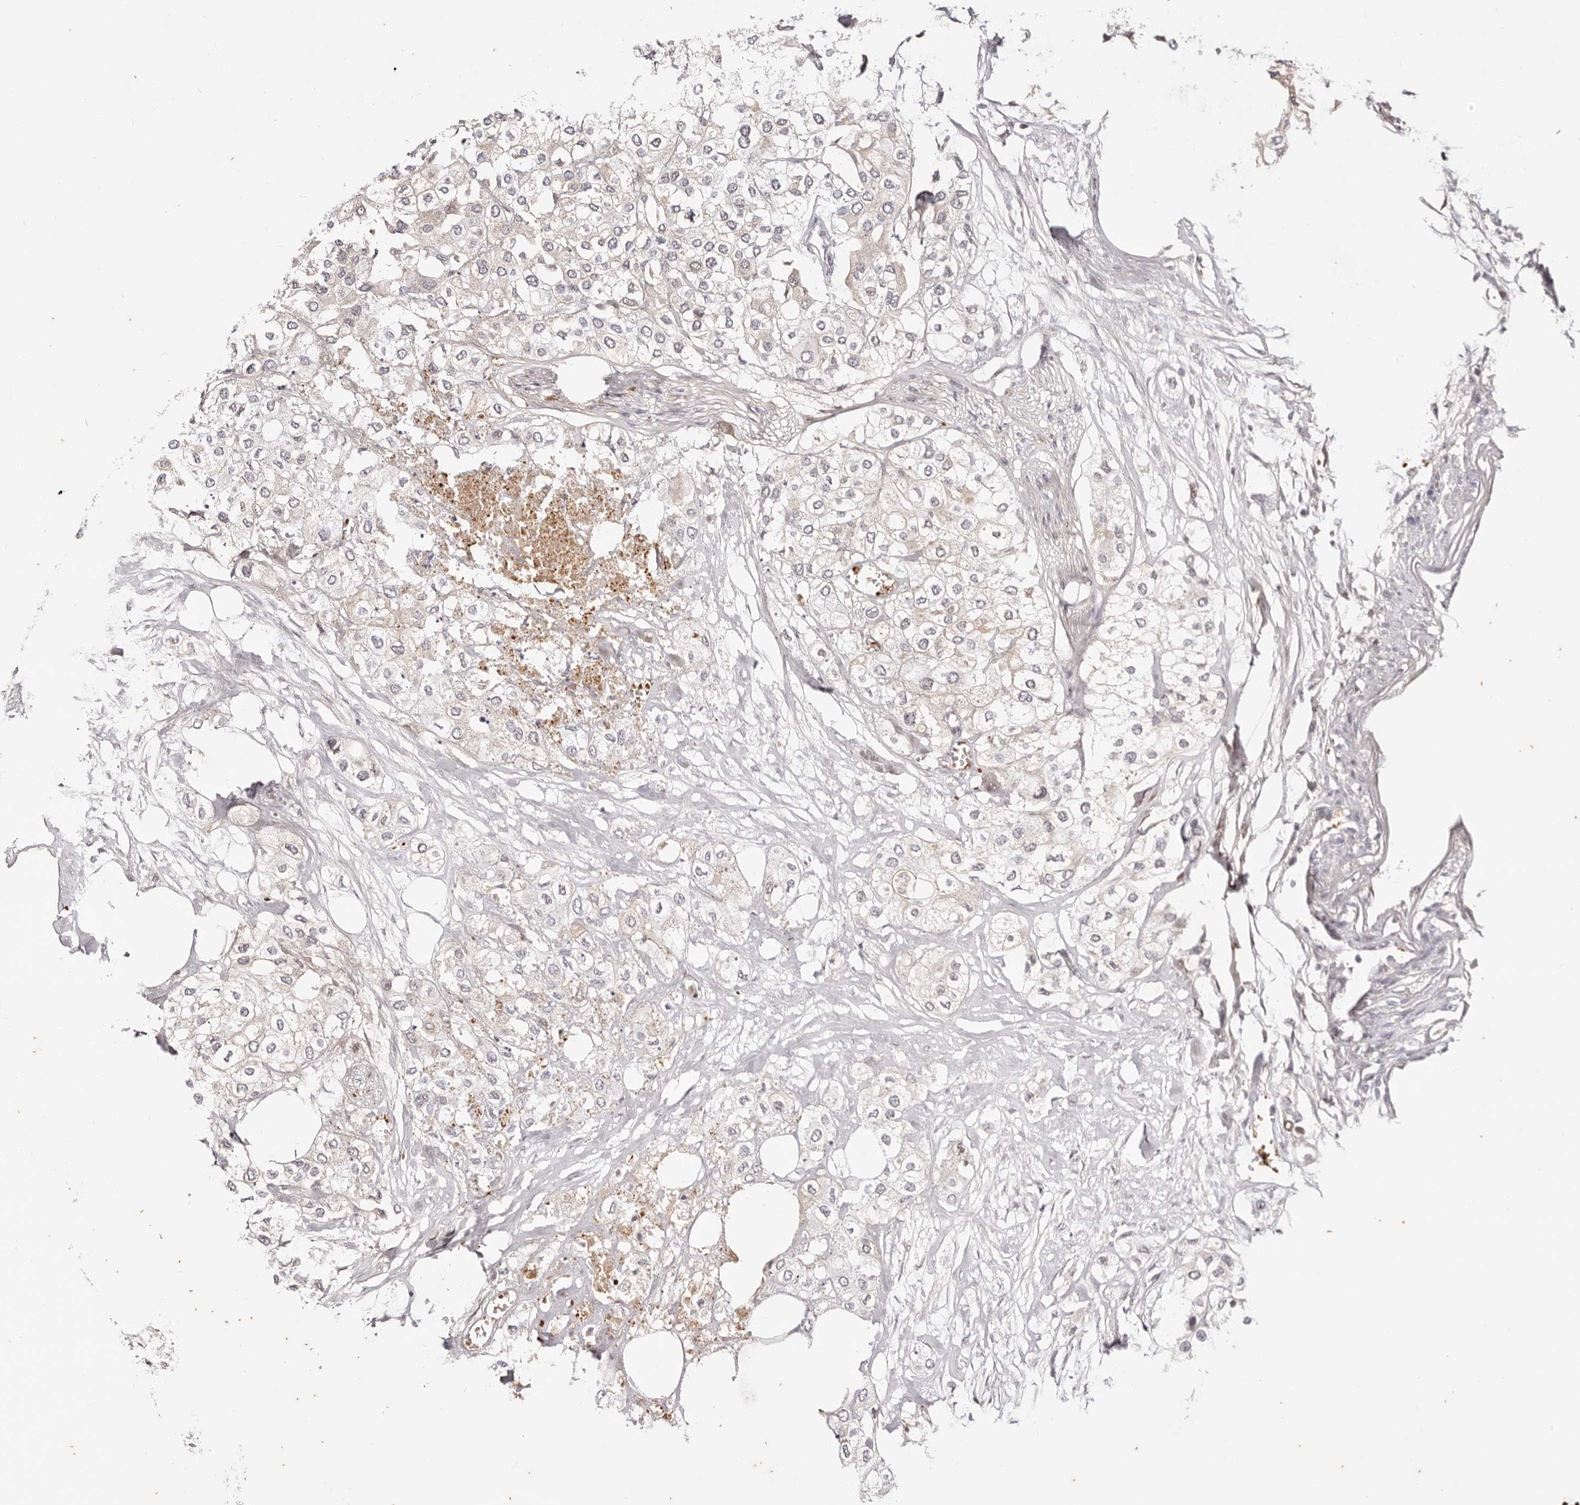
{"staining": {"intensity": "negative", "quantity": "none", "location": "none"}, "tissue": "urothelial cancer", "cell_type": "Tumor cells", "image_type": "cancer", "snomed": [{"axis": "morphology", "description": "Urothelial carcinoma, High grade"}, {"axis": "topography", "description": "Urinary bladder"}], "caption": "Urothelial cancer stained for a protein using immunohistochemistry (IHC) reveals no positivity tumor cells.", "gene": "WRN", "patient": {"sex": "male", "age": 64}}